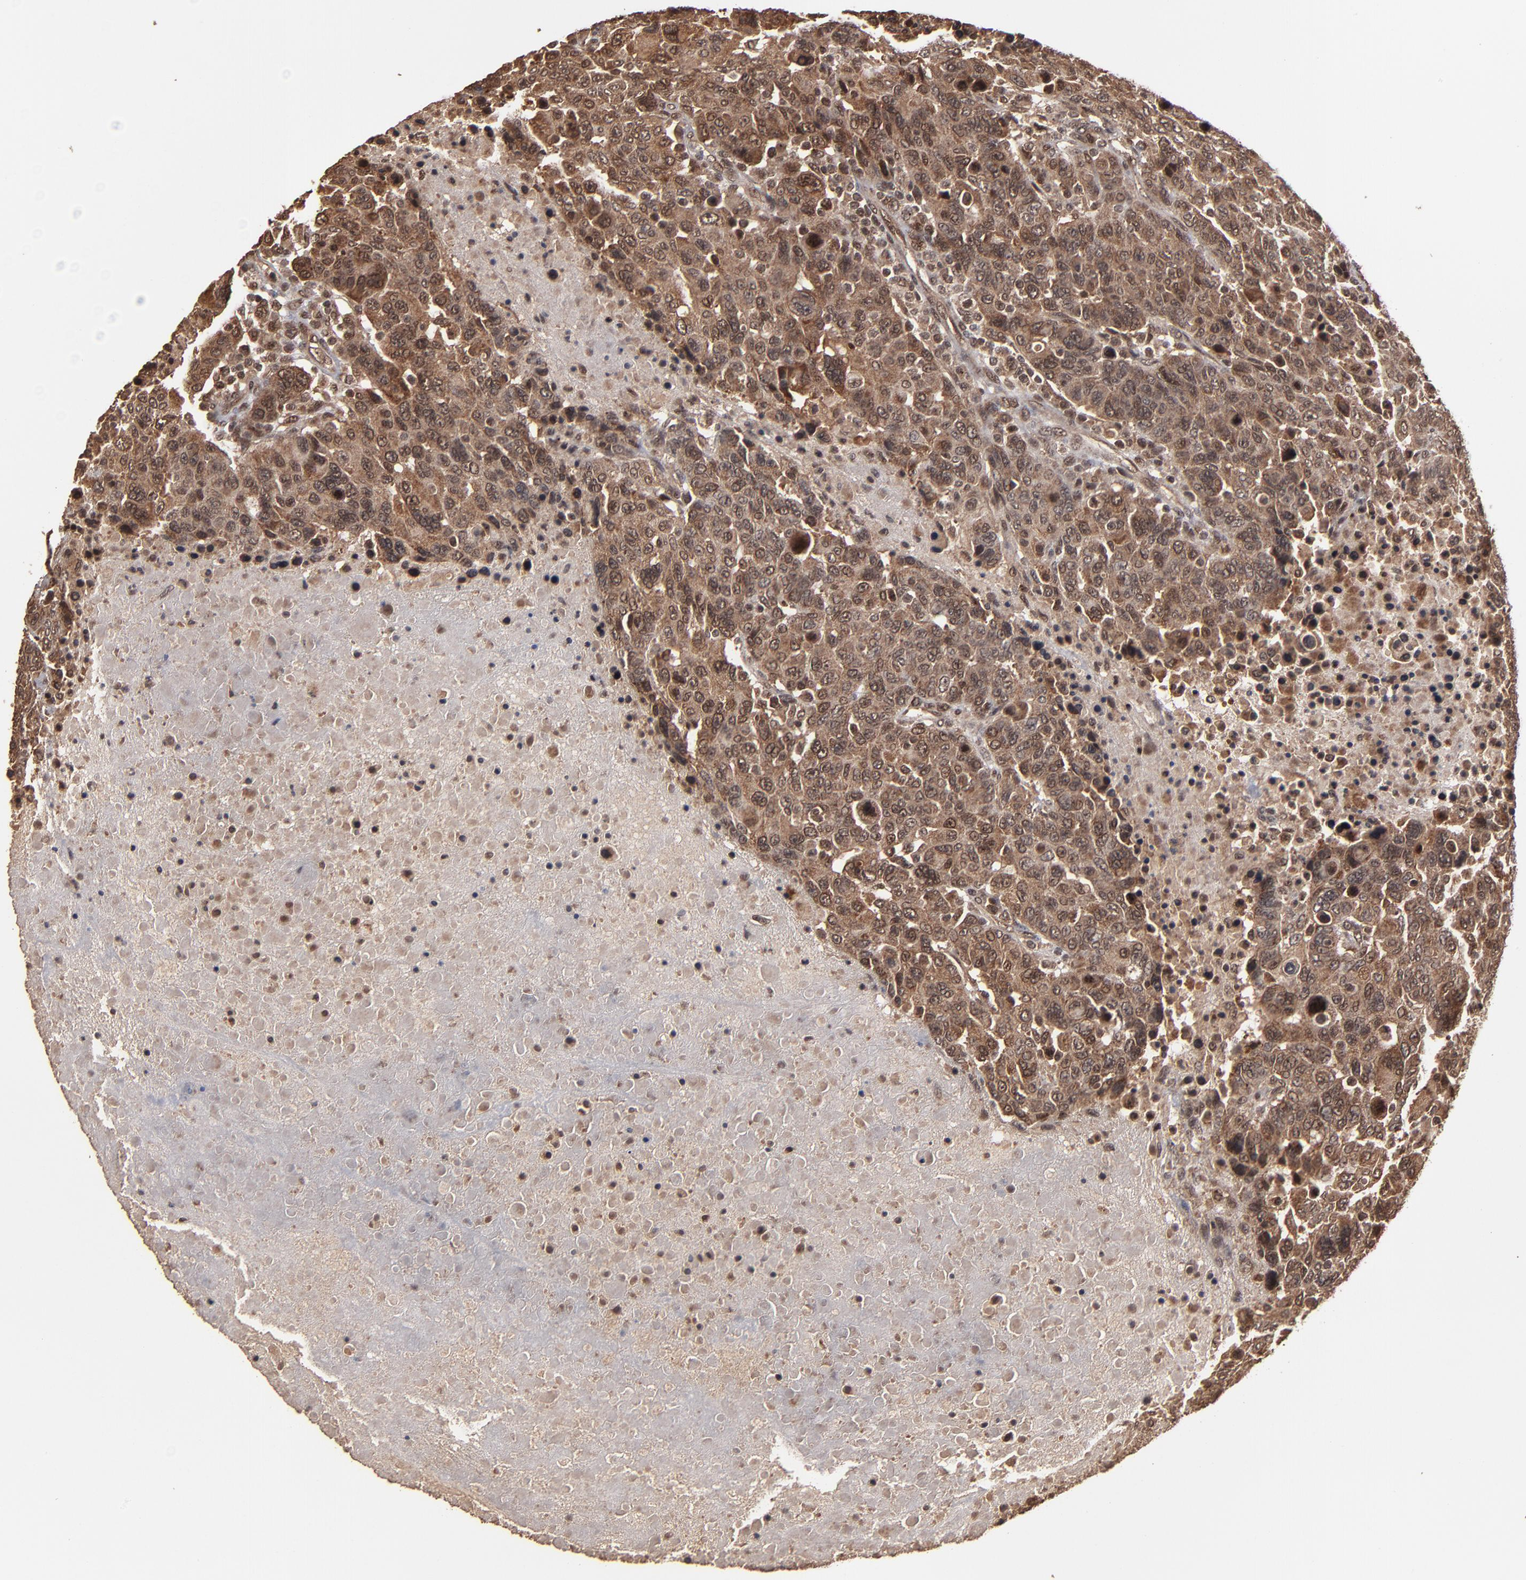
{"staining": {"intensity": "moderate", "quantity": ">75%", "location": "cytoplasmic/membranous,nuclear"}, "tissue": "breast cancer", "cell_type": "Tumor cells", "image_type": "cancer", "snomed": [{"axis": "morphology", "description": "Duct carcinoma"}, {"axis": "topography", "description": "Breast"}], "caption": "Infiltrating ductal carcinoma (breast) stained with a brown dye shows moderate cytoplasmic/membranous and nuclear positive staining in about >75% of tumor cells.", "gene": "NXF2B", "patient": {"sex": "female", "age": 37}}